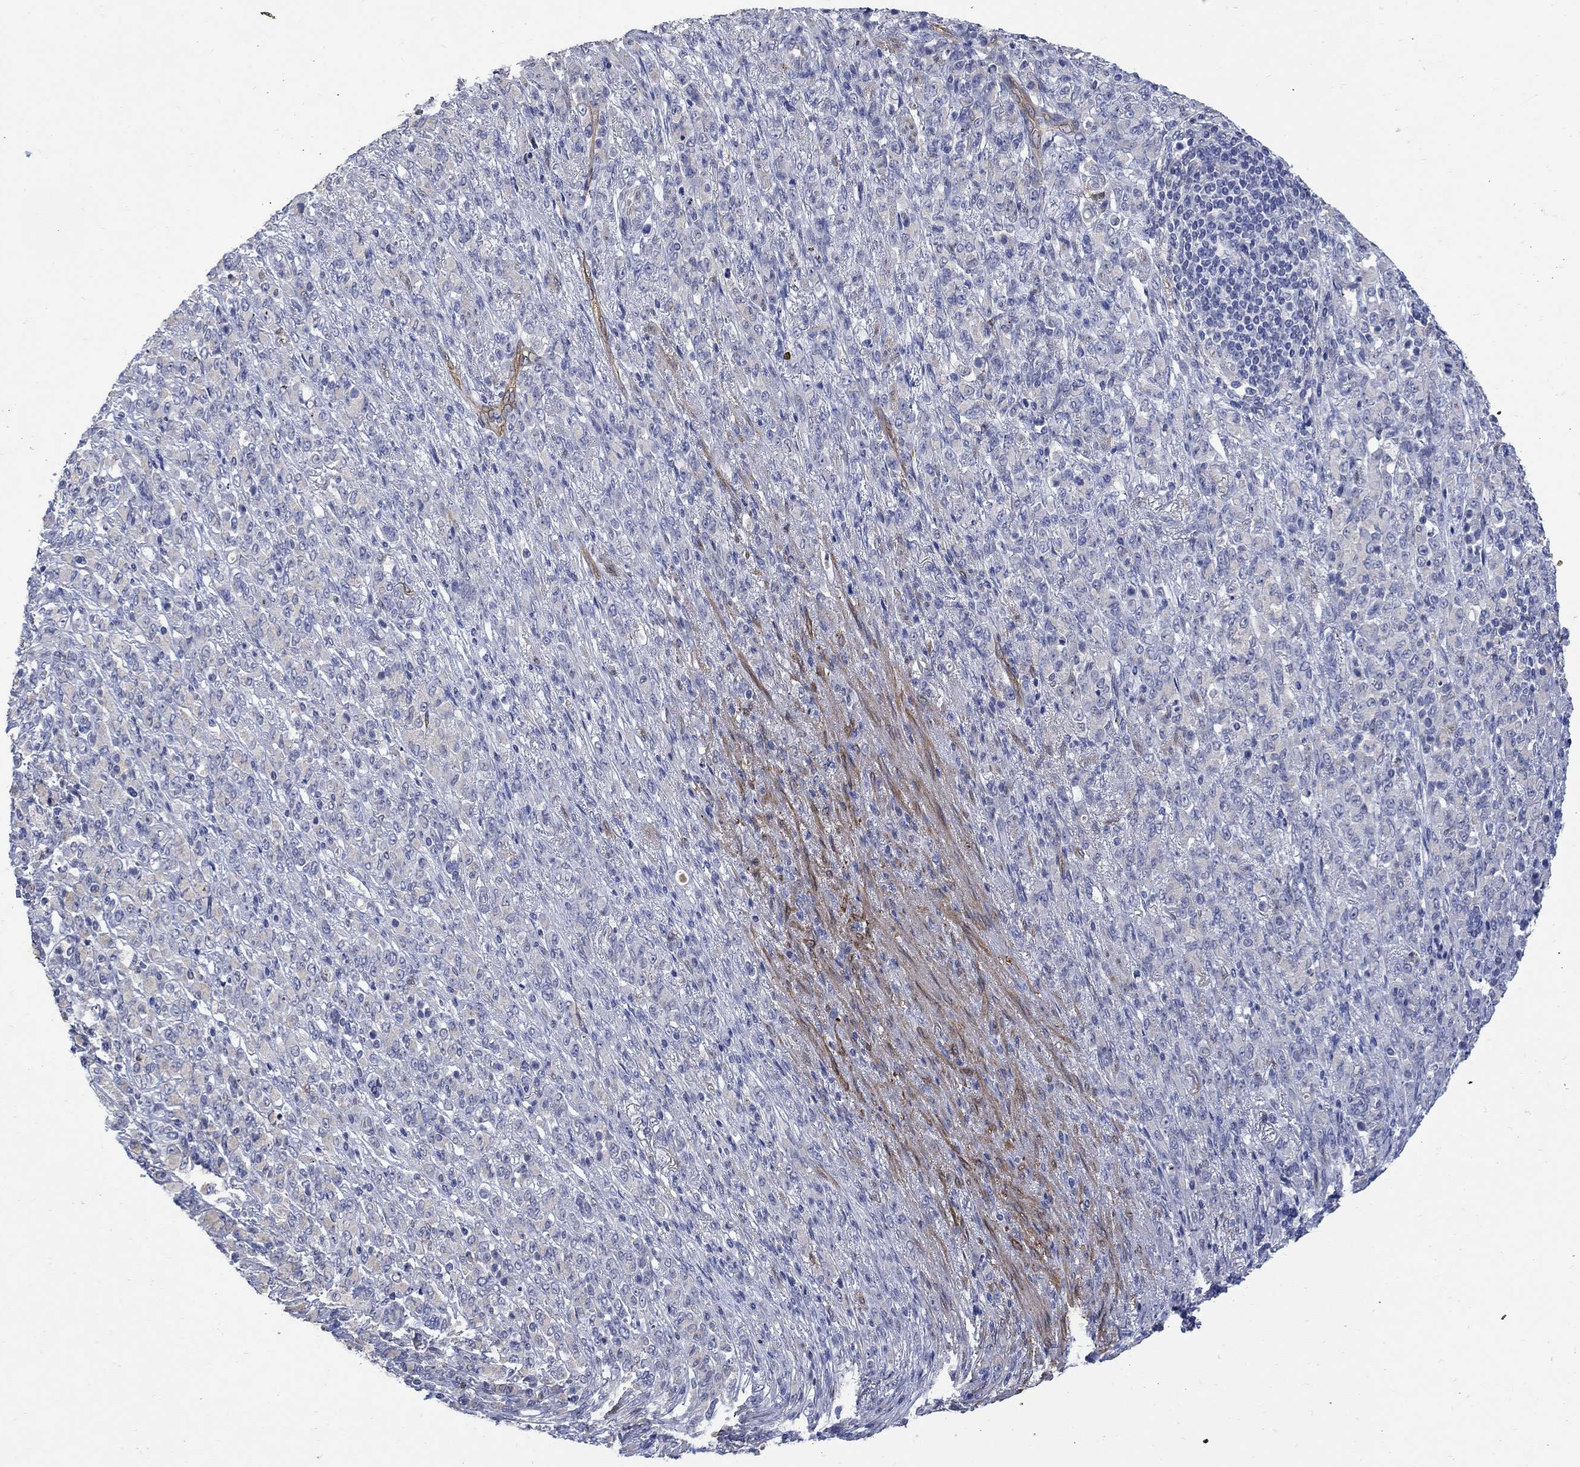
{"staining": {"intensity": "negative", "quantity": "none", "location": "none"}, "tissue": "stomach cancer", "cell_type": "Tumor cells", "image_type": "cancer", "snomed": [{"axis": "morphology", "description": "Normal tissue, NOS"}, {"axis": "morphology", "description": "Adenocarcinoma, NOS"}, {"axis": "topography", "description": "Stomach"}], "caption": "Tumor cells are negative for brown protein staining in stomach cancer (adenocarcinoma).", "gene": "TGM2", "patient": {"sex": "female", "age": 79}}